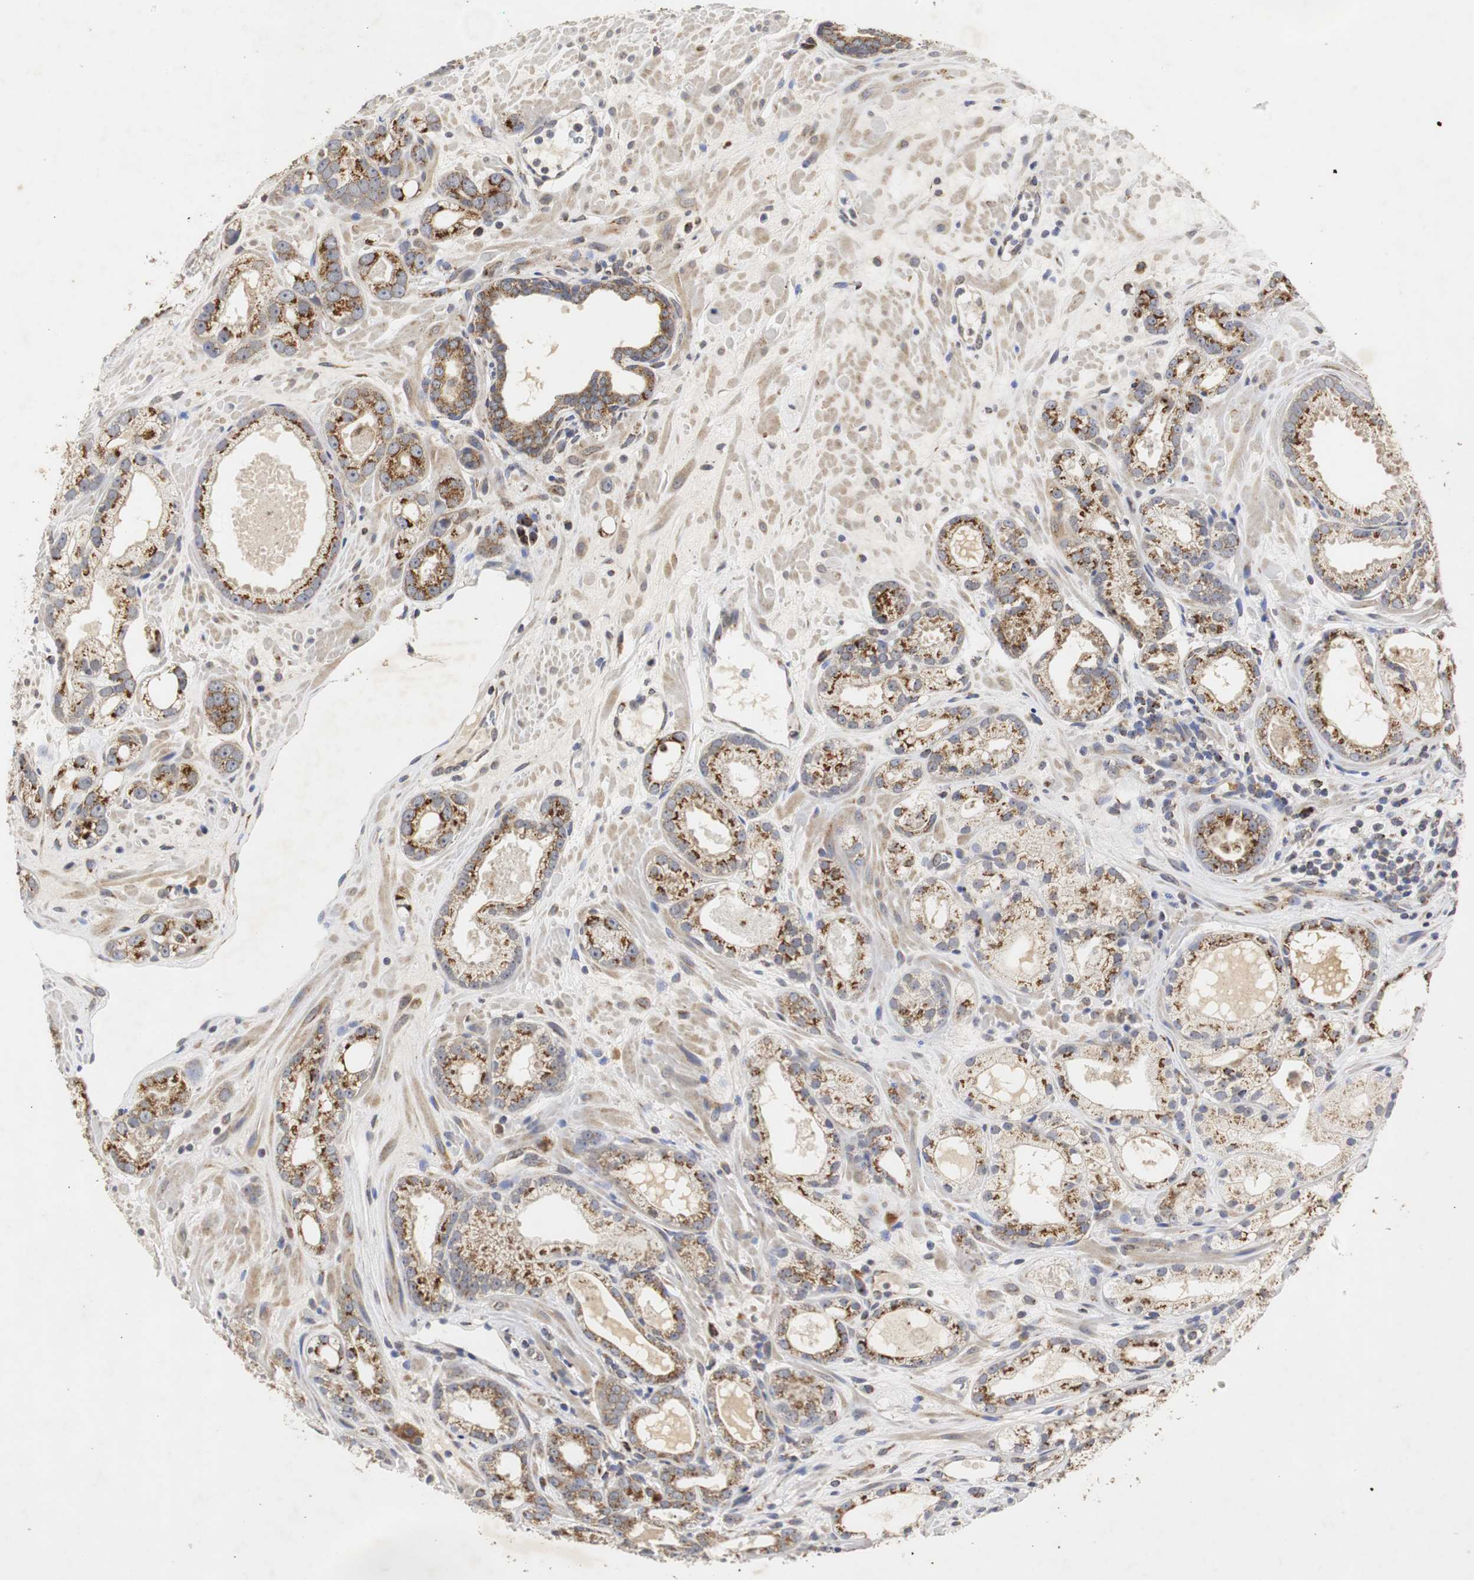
{"staining": {"intensity": "strong", "quantity": ">75%", "location": "cytoplasmic/membranous"}, "tissue": "prostate cancer", "cell_type": "Tumor cells", "image_type": "cancer", "snomed": [{"axis": "morphology", "description": "Adenocarcinoma, Low grade"}, {"axis": "topography", "description": "Prostate"}], "caption": "There is high levels of strong cytoplasmic/membranous expression in tumor cells of prostate cancer (adenocarcinoma (low-grade)), as demonstrated by immunohistochemical staining (brown color).", "gene": "HSD17B10", "patient": {"sex": "male", "age": 57}}